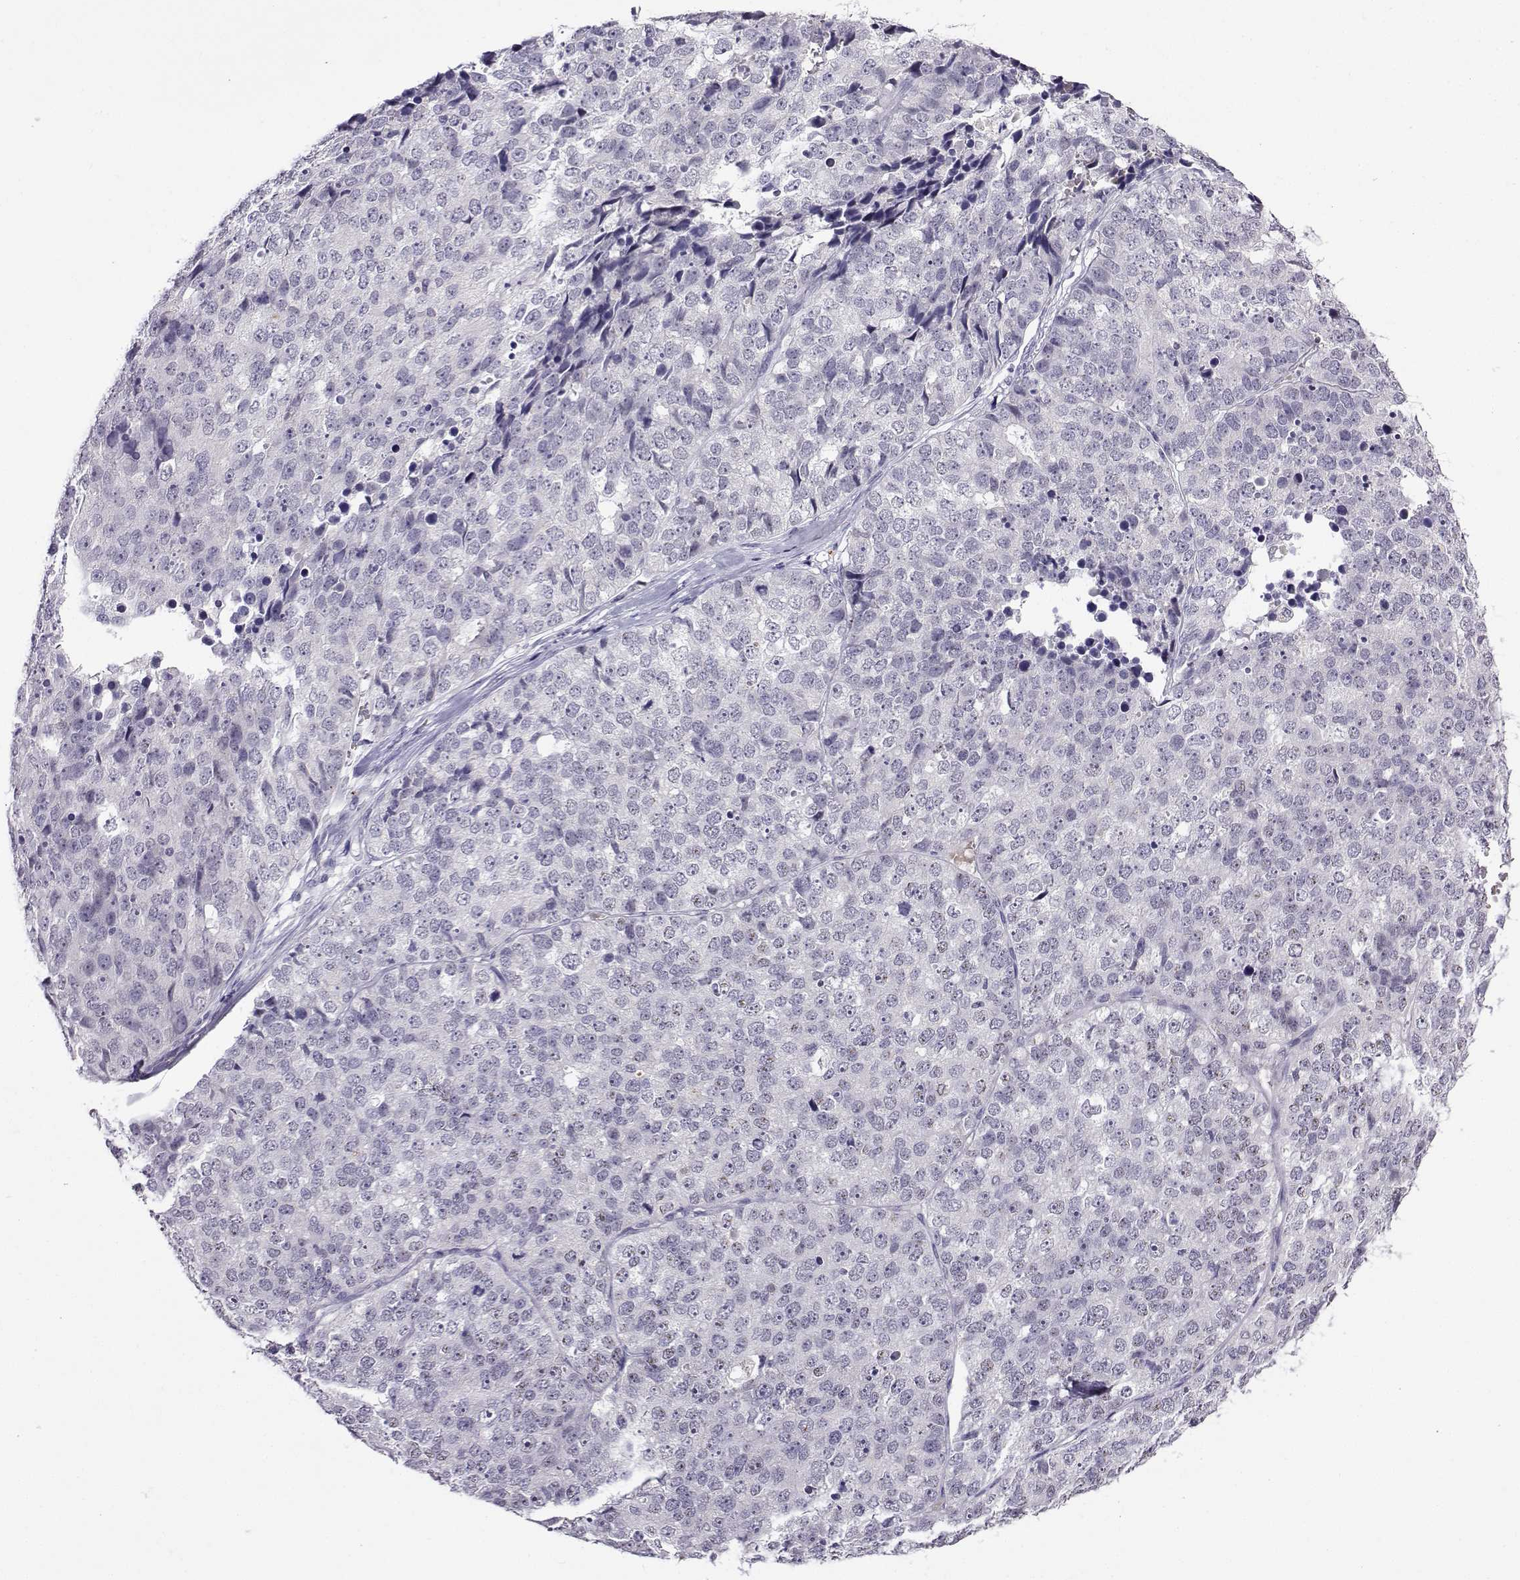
{"staining": {"intensity": "negative", "quantity": "none", "location": "none"}, "tissue": "stomach cancer", "cell_type": "Tumor cells", "image_type": "cancer", "snomed": [{"axis": "morphology", "description": "Adenocarcinoma, NOS"}, {"axis": "topography", "description": "Stomach"}], "caption": "Tumor cells show no significant protein staining in stomach adenocarcinoma.", "gene": "LRFN2", "patient": {"sex": "male", "age": 69}}